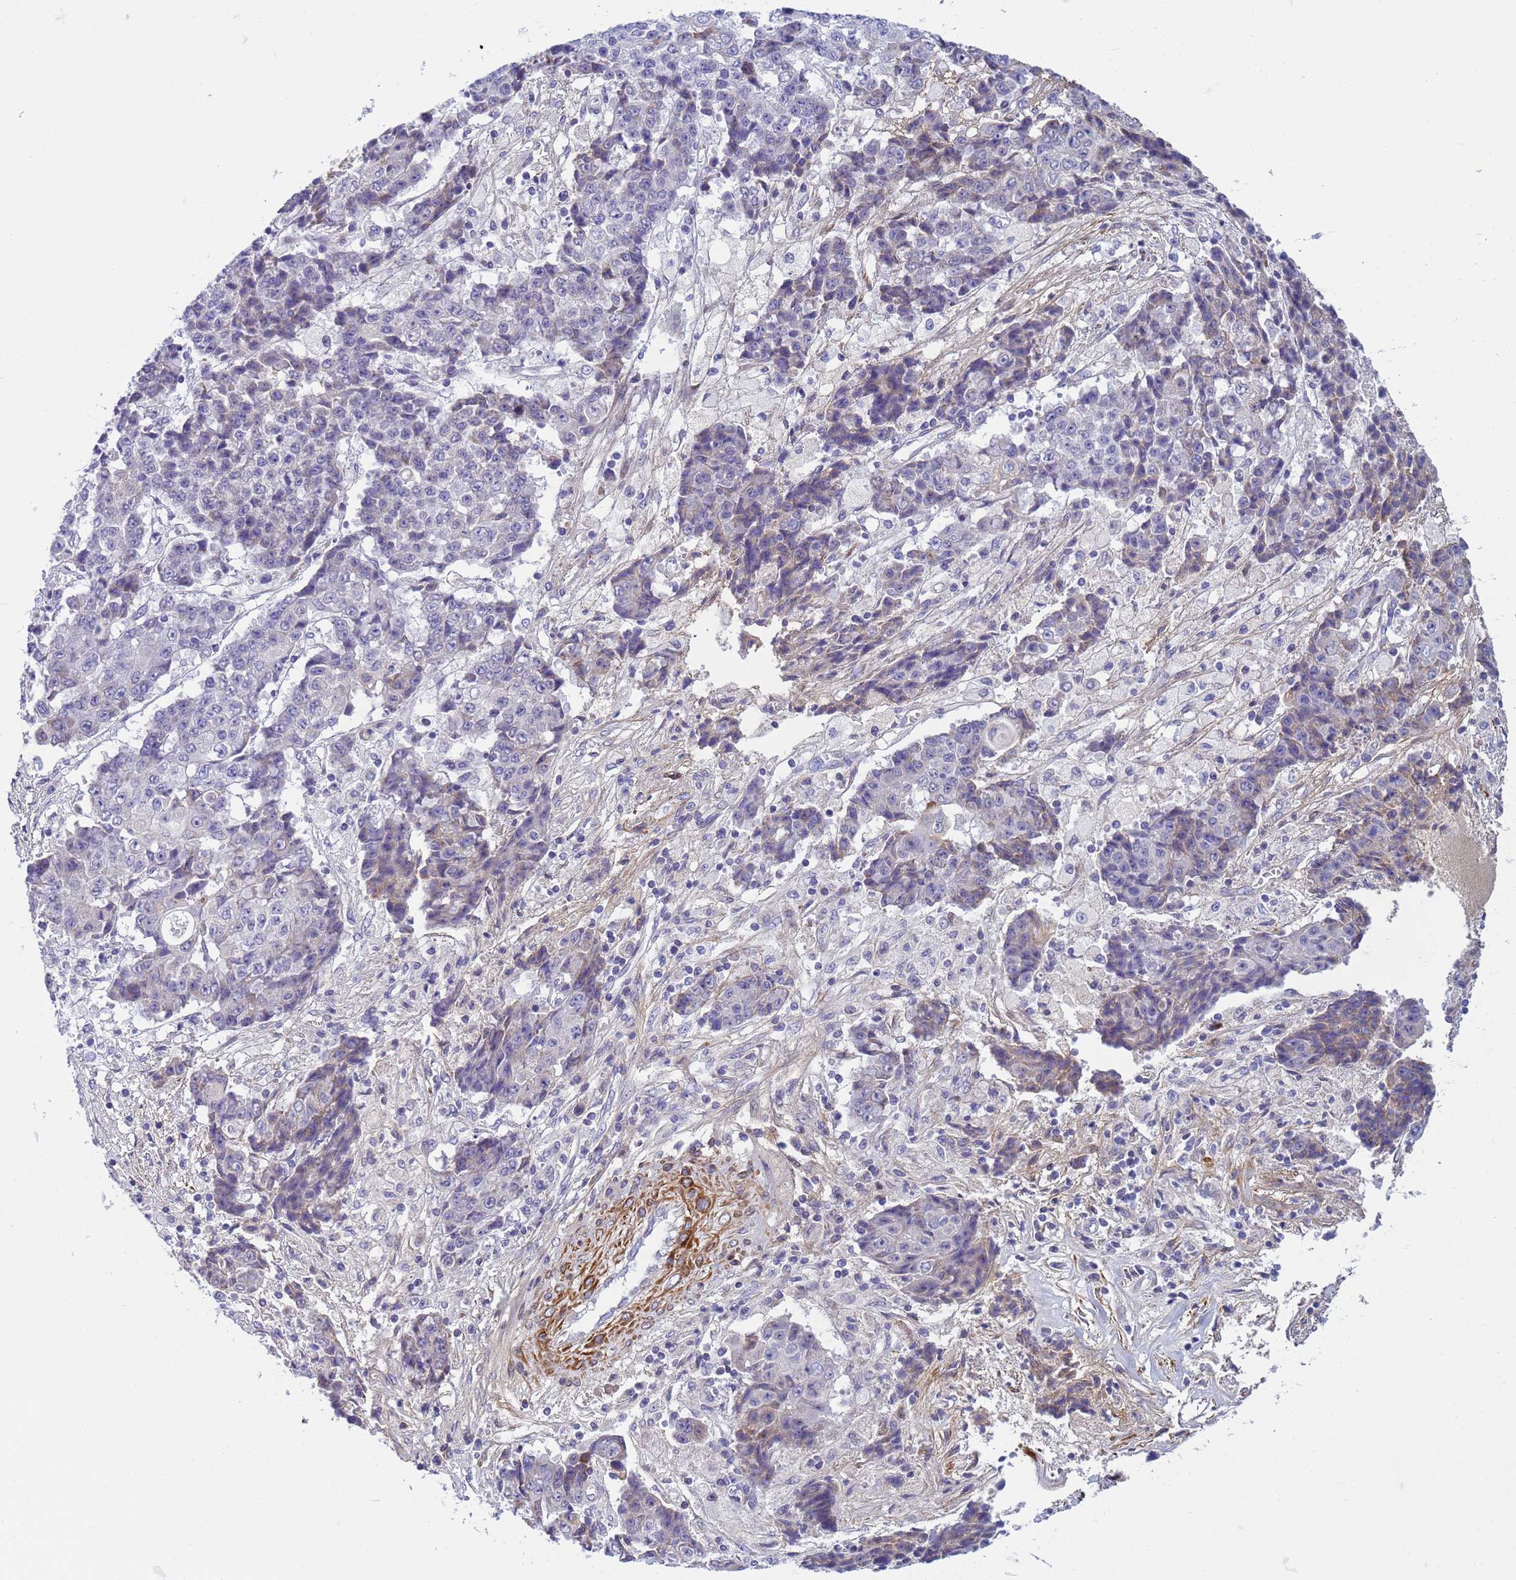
{"staining": {"intensity": "negative", "quantity": "none", "location": "none"}, "tissue": "ovarian cancer", "cell_type": "Tumor cells", "image_type": "cancer", "snomed": [{"axis": "morphology", "description": "Carcinoma, endometroid"}, {"axis": "topography", "description": "Ovary"}], "caption": "This is an immunohistochemistry (IHC) histopathology image of ovarian cancer (endometroid carcinoma). There is no expression in tumor cells.", "gene": "P2RX7", "patient": {"sex": "female", "age": 42}}